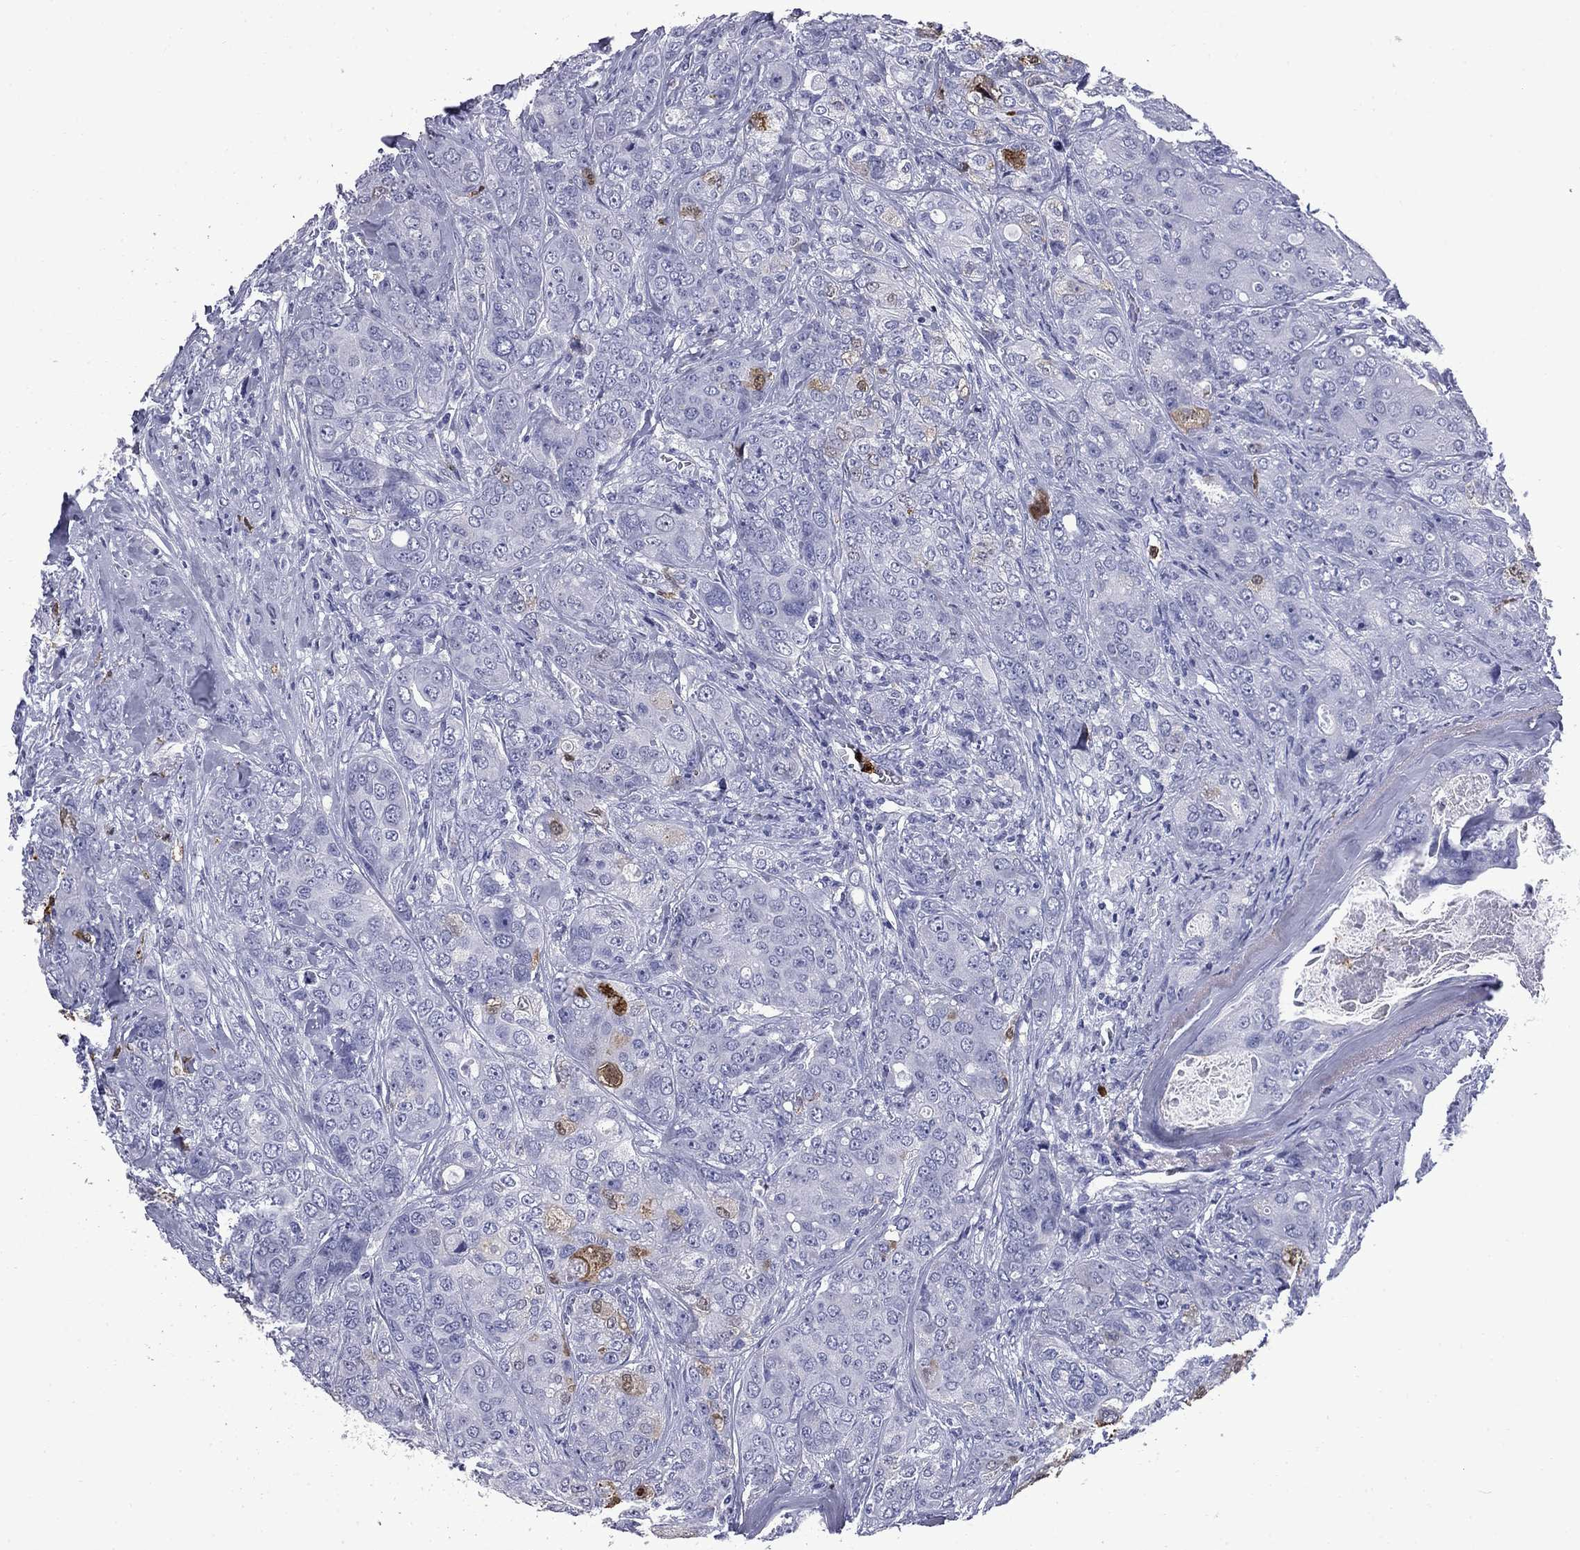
{"staining": {"intensity": "negative", "quantity": "none", "location": "none"}, "tissue": "breast cancer", "cell_type": "Tumor cells", "image_type": "cancer", "snomed": [{"axis": "morphology", "description": "Duct carcinoma"}, {"axis": "topography", "description": "Breast"}], "caption": "Immunohistochemistry (IHC) of human breast cancer displays no expression in tumor cells. (IHC, brightfield microscopy, high magnification).", "gene": "TRIM29", "patient": {"sex": "female", "age": 43}}